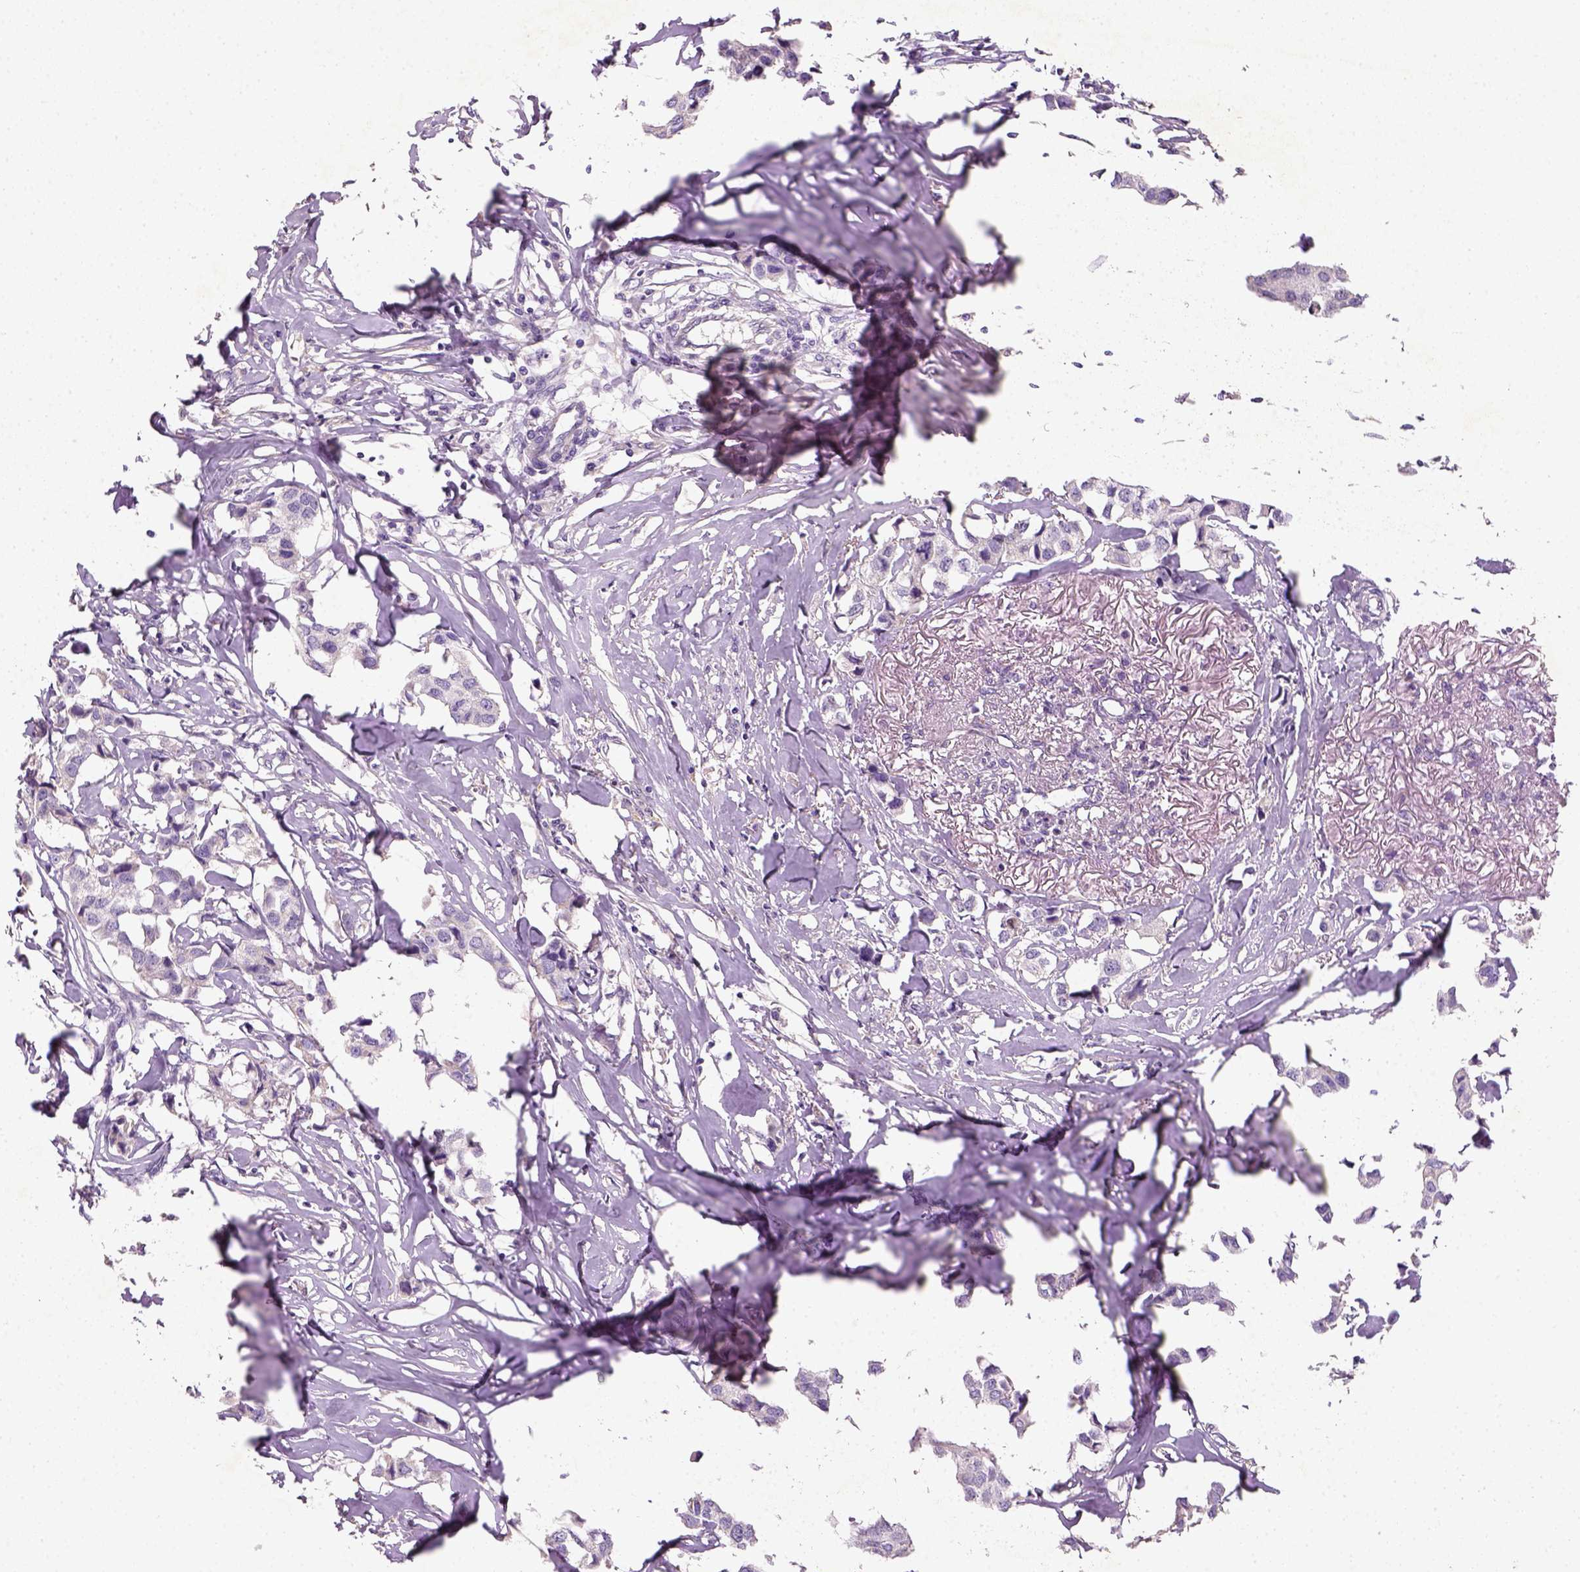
{"staining": {"intensity": "negative", "quantity": "none", "location": "none"}, "tissue": "breast cancer", "cell_type": "Tumor cells", "image_type": "cancer", "snomed": [{"axis": "morphology", "description": "Duct carcinoma"}, {"axis": "topography", "description": "Breast"}], "caption": "IHC of breast intraductal carcinoma demonstrates no expression in tumor cells. (DAB immunohistochemistry with hematoxylin counter stain).", "gene": "NUDT6", "patient": {"sex": "female", "age": 80}}